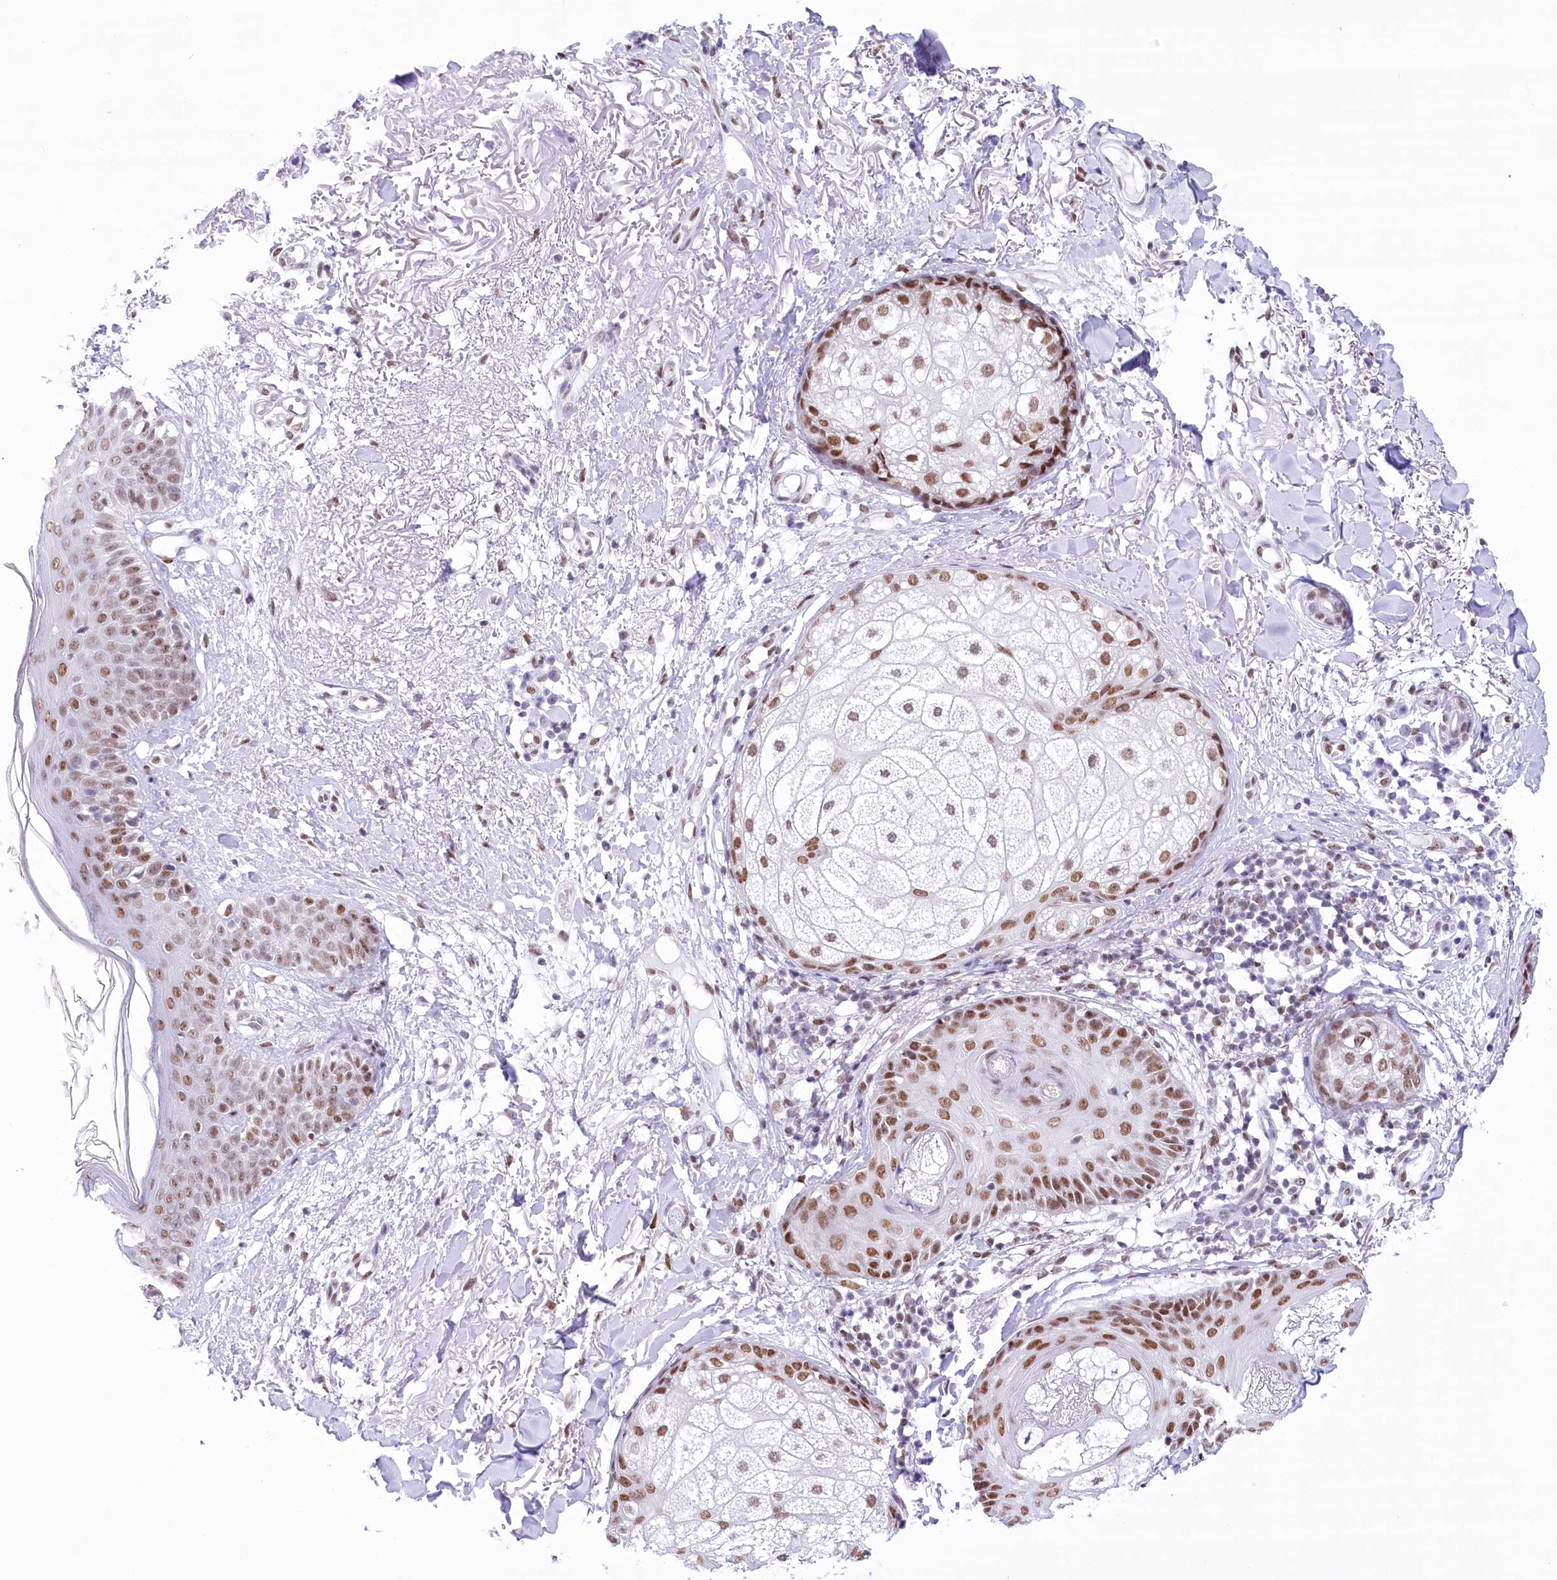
{"staining": {"intensity": "moderate", "quantity": ">75%", "location": "nuclear"}, "tissue": "skin cancer", "cell_type": "Tumor cells", "image_type": "cancer", "snomed": [{"axis": "morphology", "description": "Basal cell carcinoma"}, {"axis": "topography", "description": "Skin"}], "caption": "Basal cell carcinoma (skin) stained with a brown dye exhibits moderate nuclear positive expression in about >75% of tumor cells.", "gene": "HNRNPA0", "patient": {"sex": "male", "age": 85}}